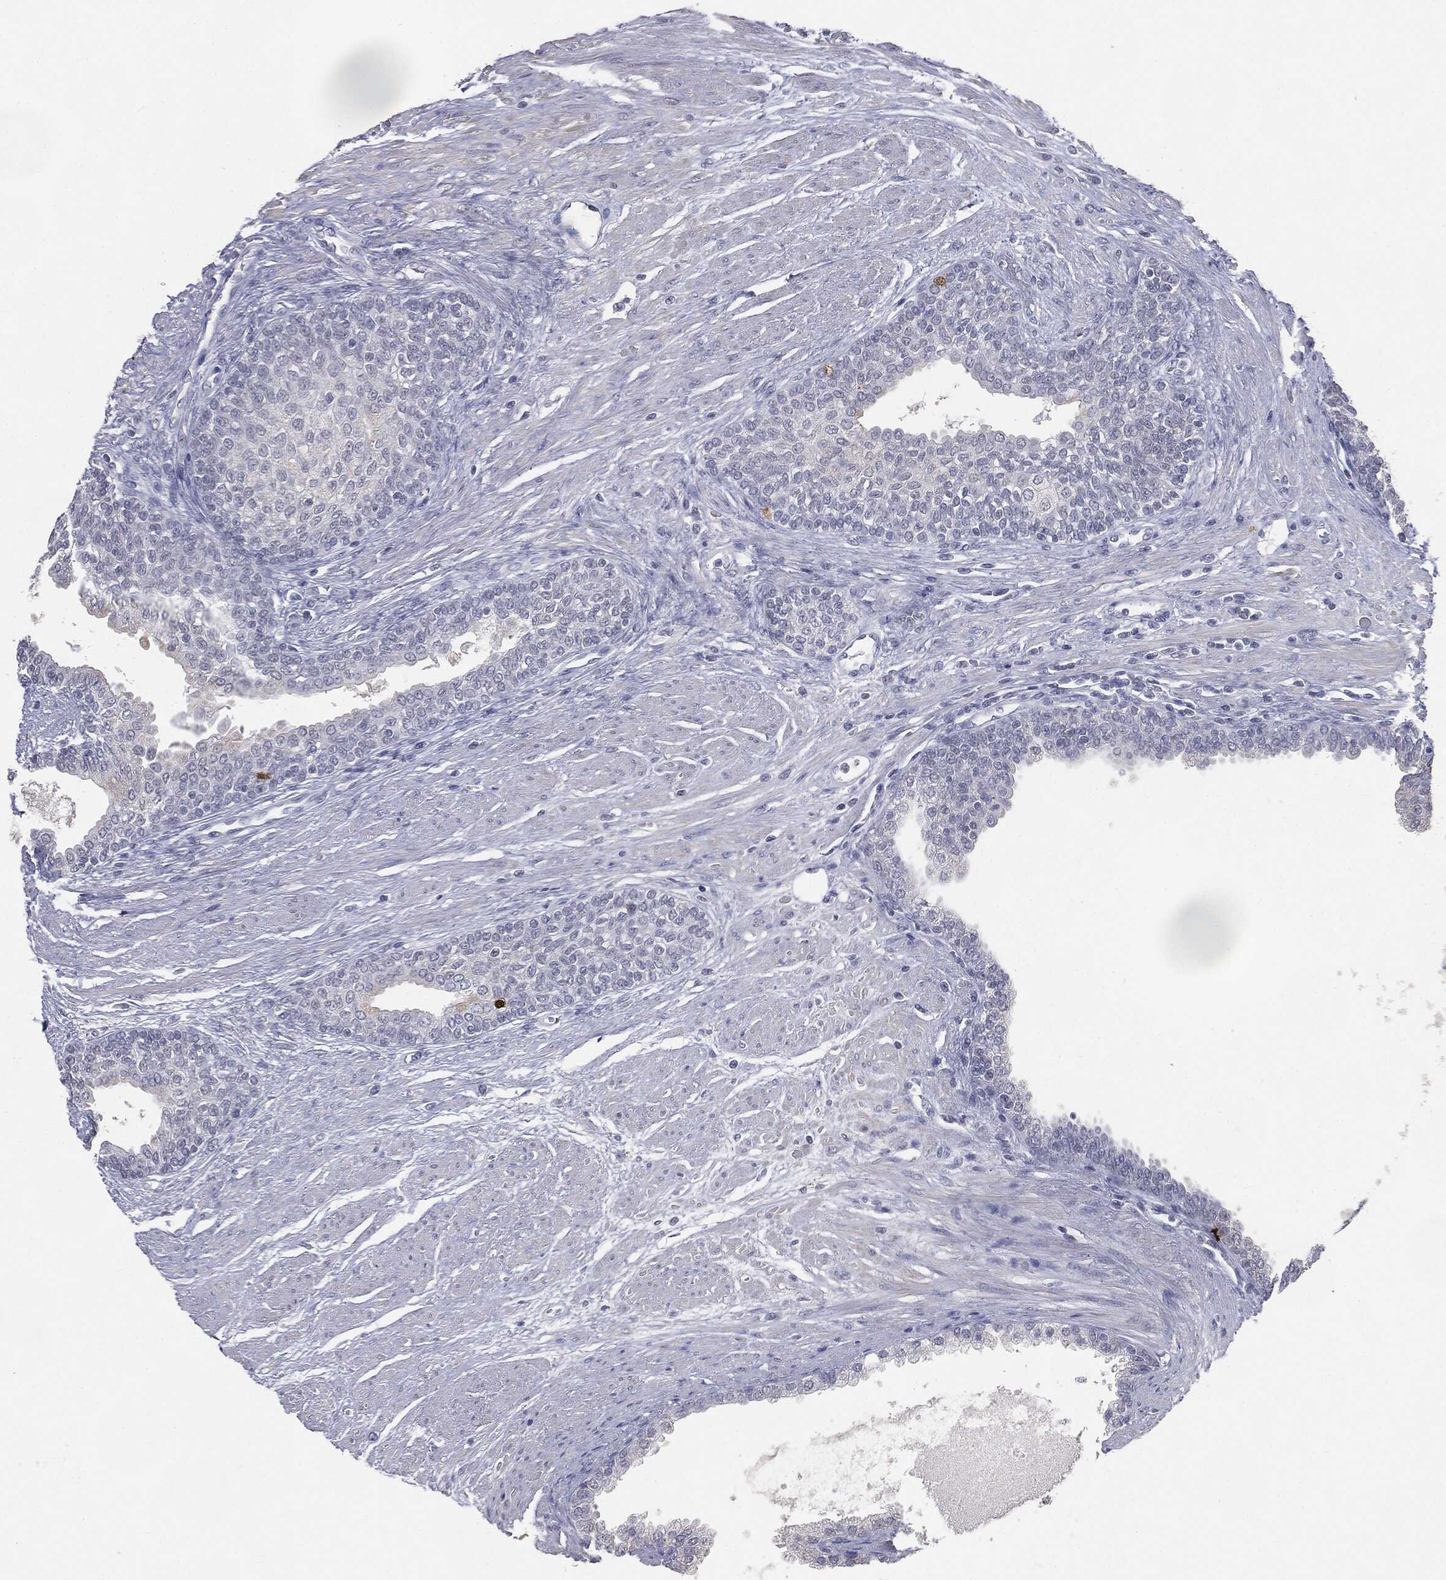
{"staining": {"intensity": "negative", "quantity": "none", "location": "none"}, "tissue": "prostate cancer", "cell_type": "Tumor cells", "image_type": "cancer", "snomed": [{"axis": "morphology", "description": "Adenocarcinoma, NOS"}, {"axis": "topography", "description": "Prostate and seminal vesicle, NOS"}, {"axis": "topography", "description": "Prostate"}], "caption": "Immunohistochemistry micrograph of neoplastic tissue: prostate cancer stained with DAB (3,3'-diaminobenzidine) displays no significant protein positivity in tumor cells.", "gene": "SLC2A2", "patient": {"sex": "male", "age": 62}}